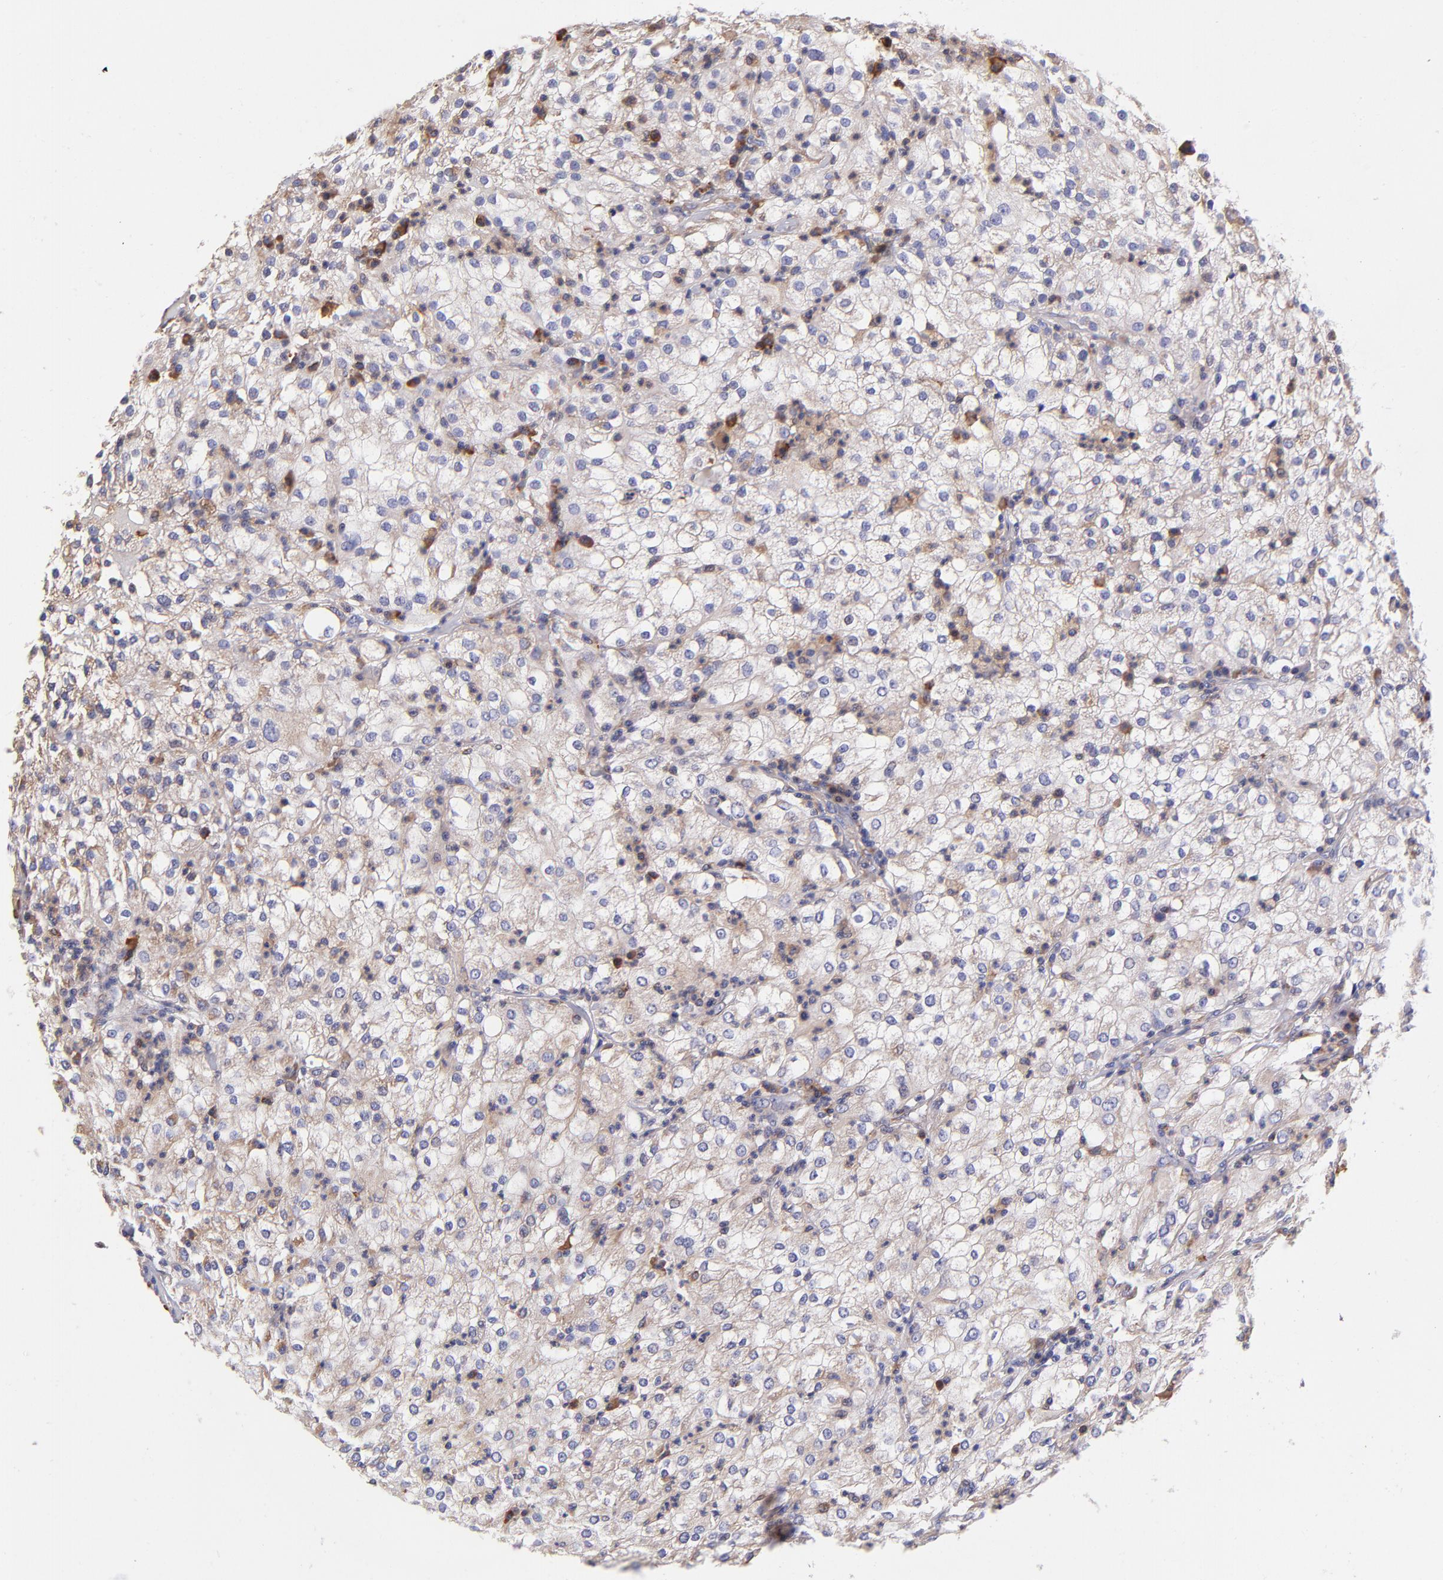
{"staining": {"intensity": "weak", "quantity": "25%-75%", "location": "cytoplasmic/membranous"}, "tissue": "renal cancer", "cell_type": "Tumor cells", "image_type": "cancer", "snomed": [{"axis": "morphology", "description": "Adenocarcinoma, NOS"}, {"axis": "topography", "description": "Kidney"}], "caption": "Renal adenocarcinoma was stained to show a protein in brown. There is low levels of weak cytoplasmic/membranous positivity in approximately 25%-75% of tumor cells.", "gene": "PREX1", "patient": {"sex": "male", "age": 59}}